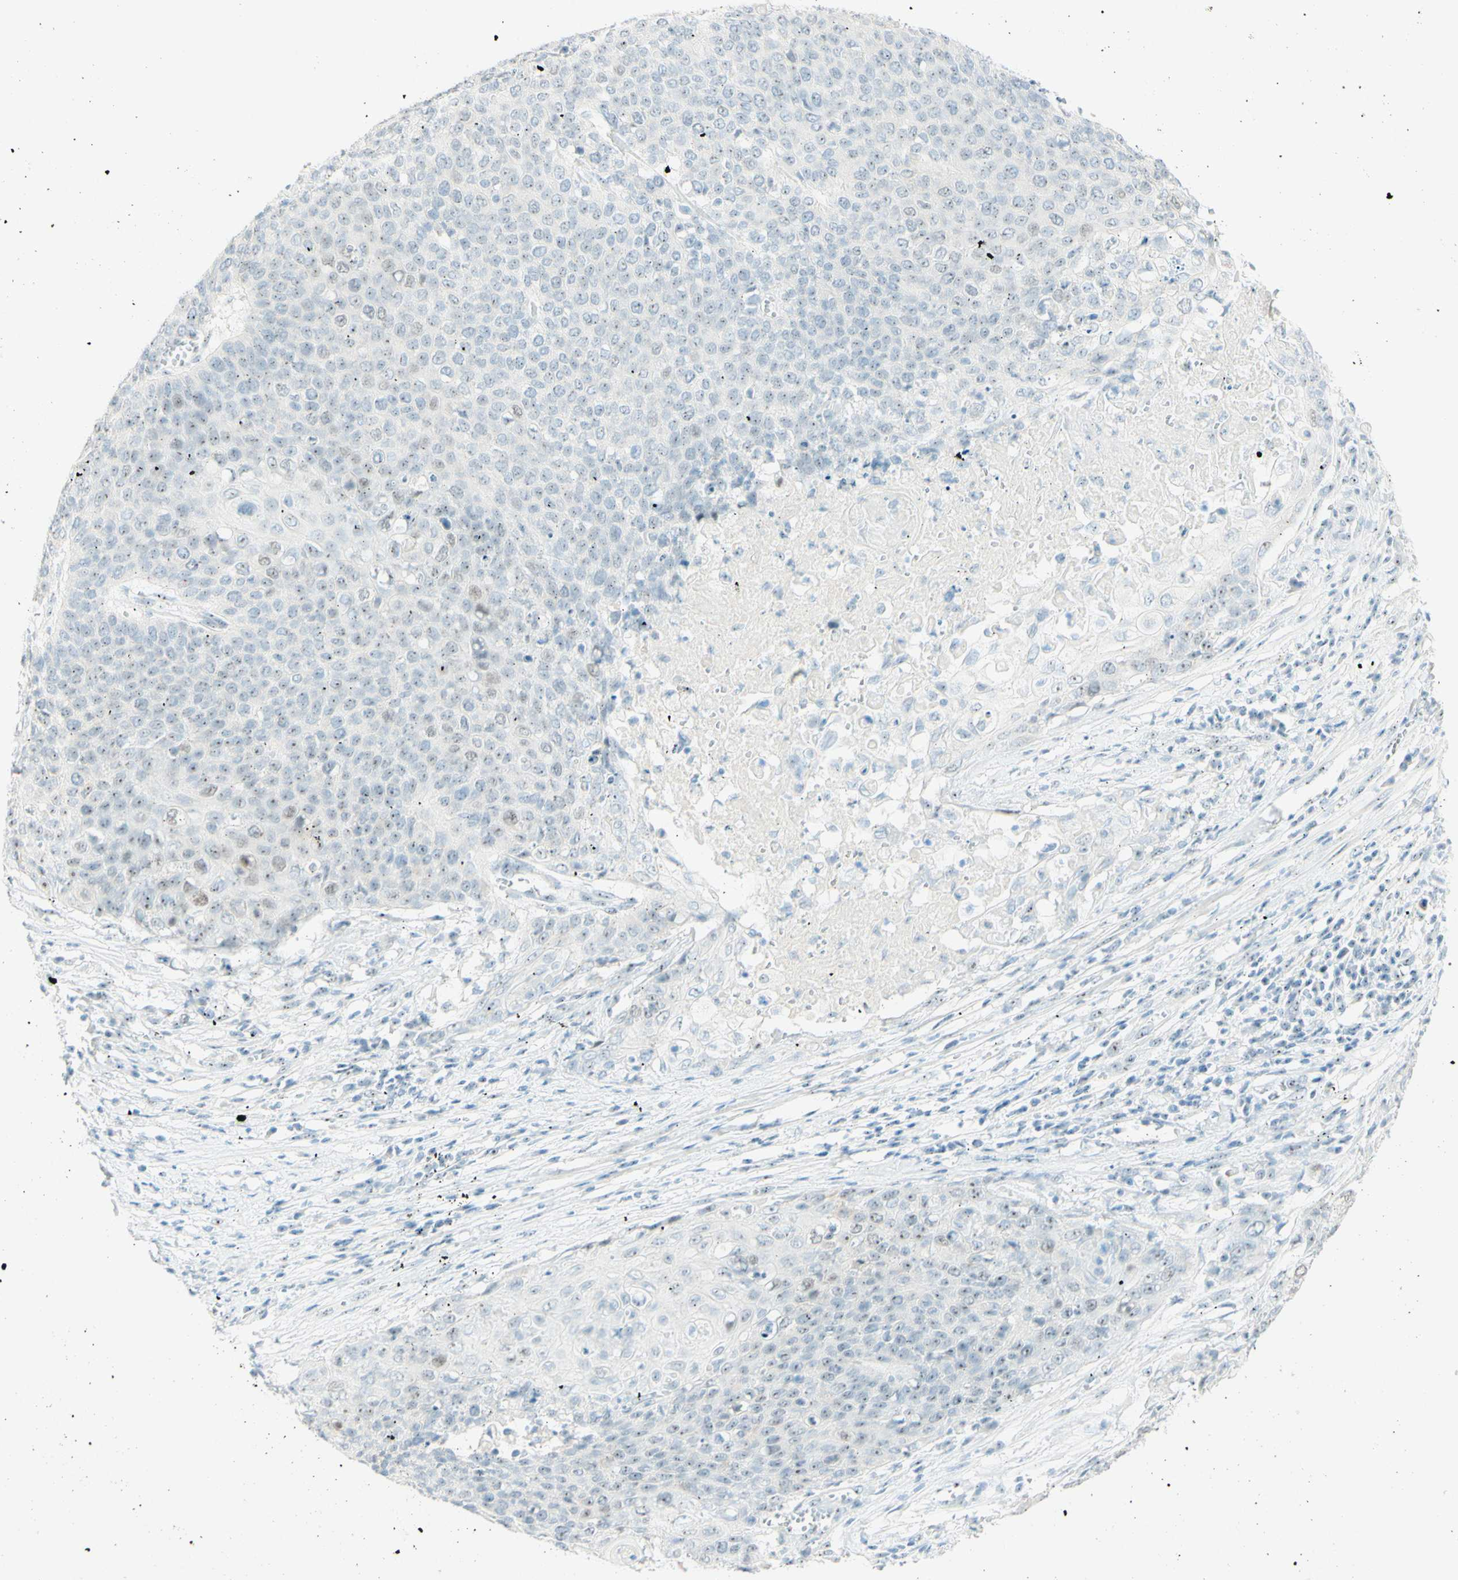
{"staining": {"intensity": "weak", "quantity": "25%-75%", "location": "nuclear"}, "tissue": "cervical cancer", "cell_type": "Tumor cells", "image_type": "cancer", "snomed": [{"axis": "morphology", "description": "Squamous cell carcinoma, NOS"}, {"axis": "topography", "description": "Cervix"}], "caption": "Immunohistochemical staining of human cervical cancer (squamous cell carcinoma) displays weak nuclear protein expression in approximately 25%-75% of tumor cells. The protein of interest is stained brown, and the nuclei are stained in blue (DAB (3,3'-diaminobenzidine) IHC with brightfield microscopy, high magnification).", "gene": "FMR1NB", "patient": {"sex": "female", "age": 39}}